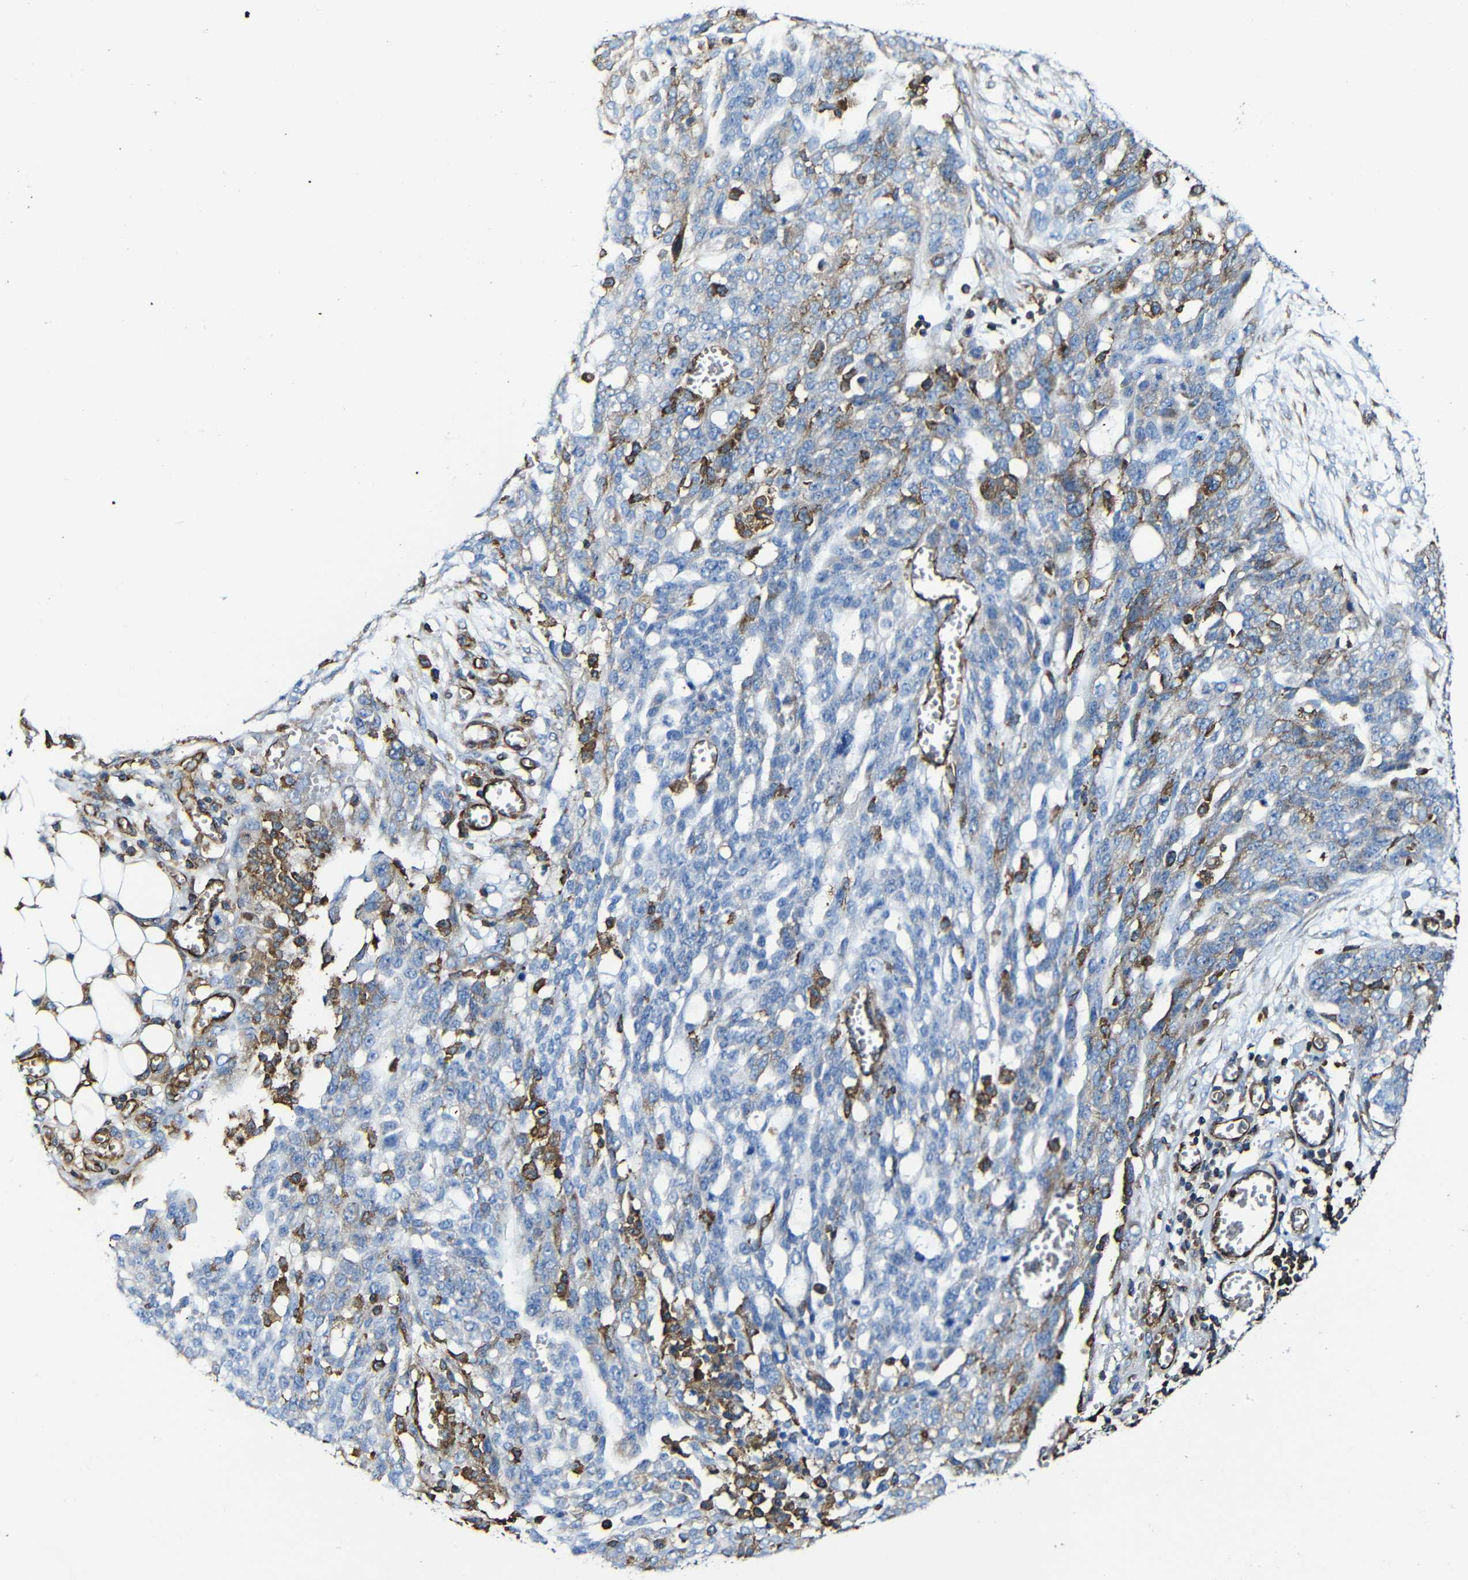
{"staining": {"intensity": "moderate", "quantity": "<25%", "location": "cytoplasmic/membranous"}, "tissue": "ovarian cancer", "cell_type": "Tumor cells", "image_type": "cancer", "snomed": [{"axis": "morphology", "description": "Cystadenocarcinoma, serous, NOS"}, {"axis": "topography", "description": "Soft tissue"}, {"axis": "topography", "description": "Ovary"}], "caption": "A low amount of moderate cytoplasmic/membranous staining is appreciated in approximately <25% of tumor cells in ovarian serous cystadenocarcinoma tissue.", "gene": "MSN", "patient": {"sex": "female", "age": 57}}